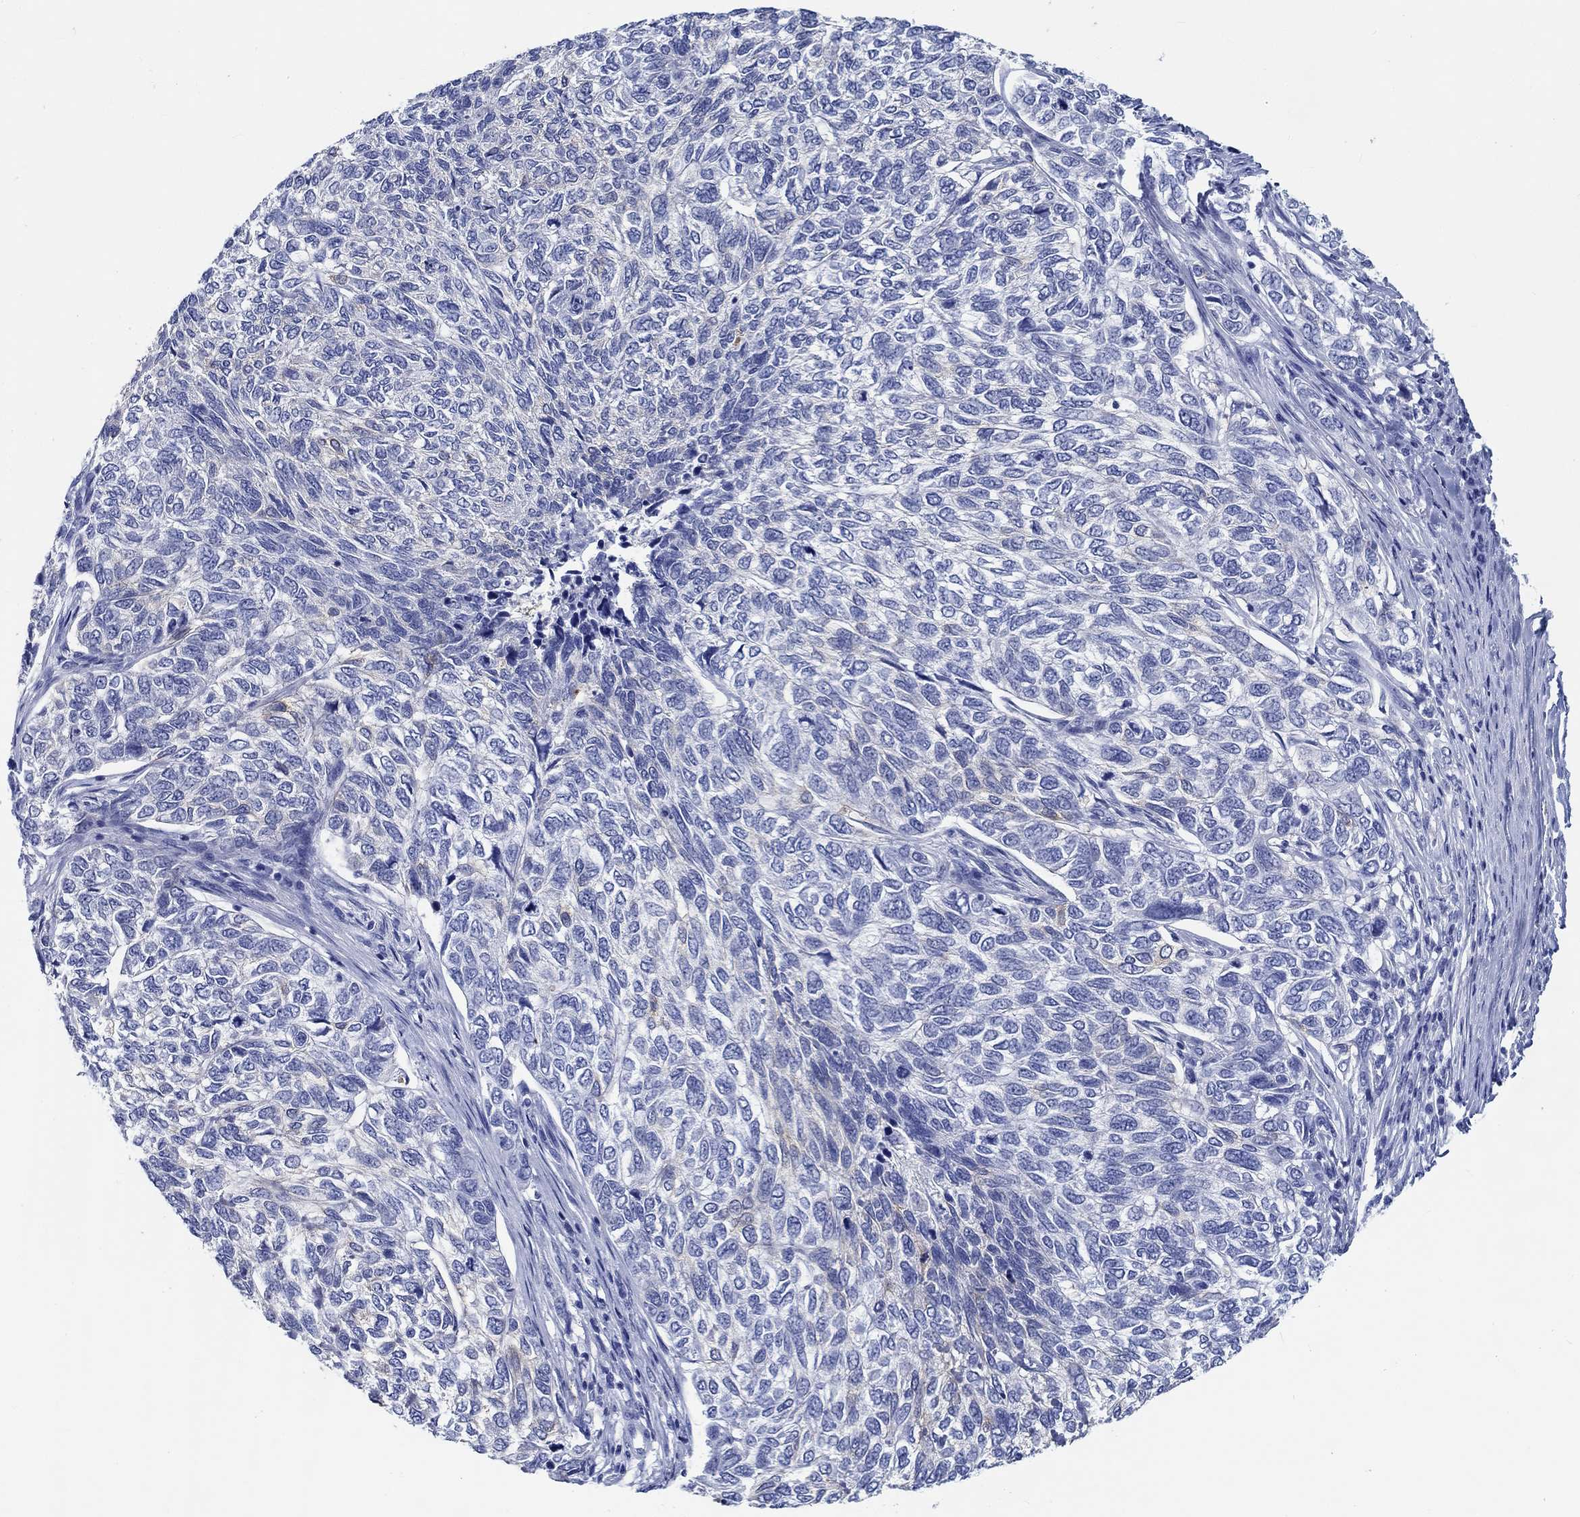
{"staining": {"intensity": "negative", "quantity": "none", "location": "none"}, "tissue": "skin cancer", "cell_type": "Tumor cells", "image_type": "cancer", "snomed": [{"axis": "morphology", "description": "Basal cell carcinoma"}, {"axis": "topography", "description": "Skin"}], "caption": "Histopathology image shows no significant protein staining in tumor cells of basal cell carcinoma (skin).", "gene": "FBXO2", "patient": {"sex": "female", "age": 65}}